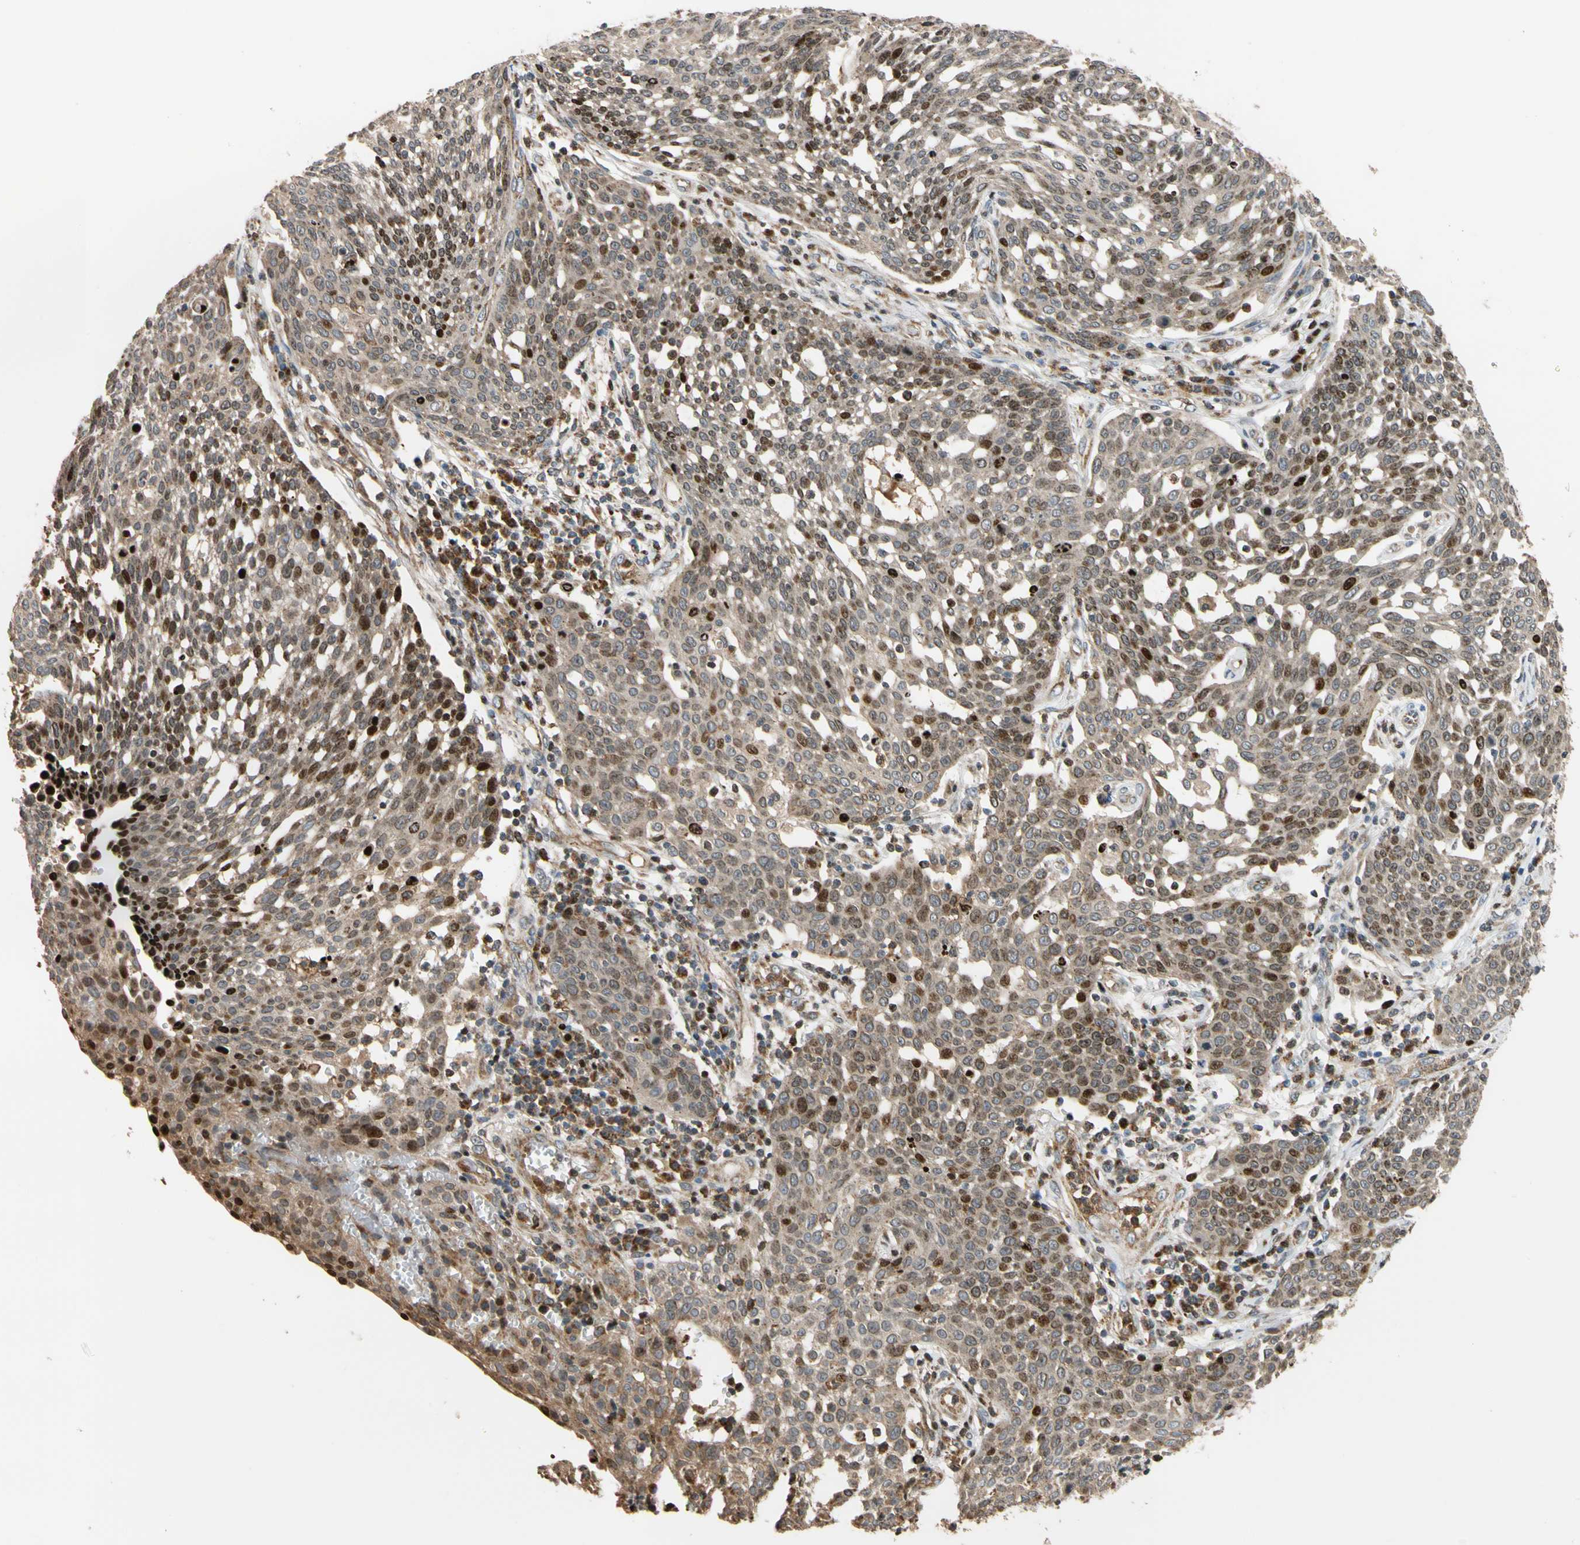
{"staining": {"intensity": "moderate", "quantity": "25%-75%", "location": "cytoplasmic/membranous,nuclear"}, "tissue": "cervical cancer", "cell_type": "Tumor cells", "image_type": "cancer", "snomed": [{"axis": "morphology", "description": "Squamous cell carcinoma, NOS"}, {"axis": "topography", "description": "Cervix"}], "caption": "IHC histopathology image of human cervical cancer (squamous cell carcinoma) stained for a protein (brown), which exhibits medium levels of moderate cytoplasmic/membranous and nuclear expression in approximately 25%-75% of tumor cells.", "gene": "IP6K2", "patient": {"sex": "female", "age": 34}}